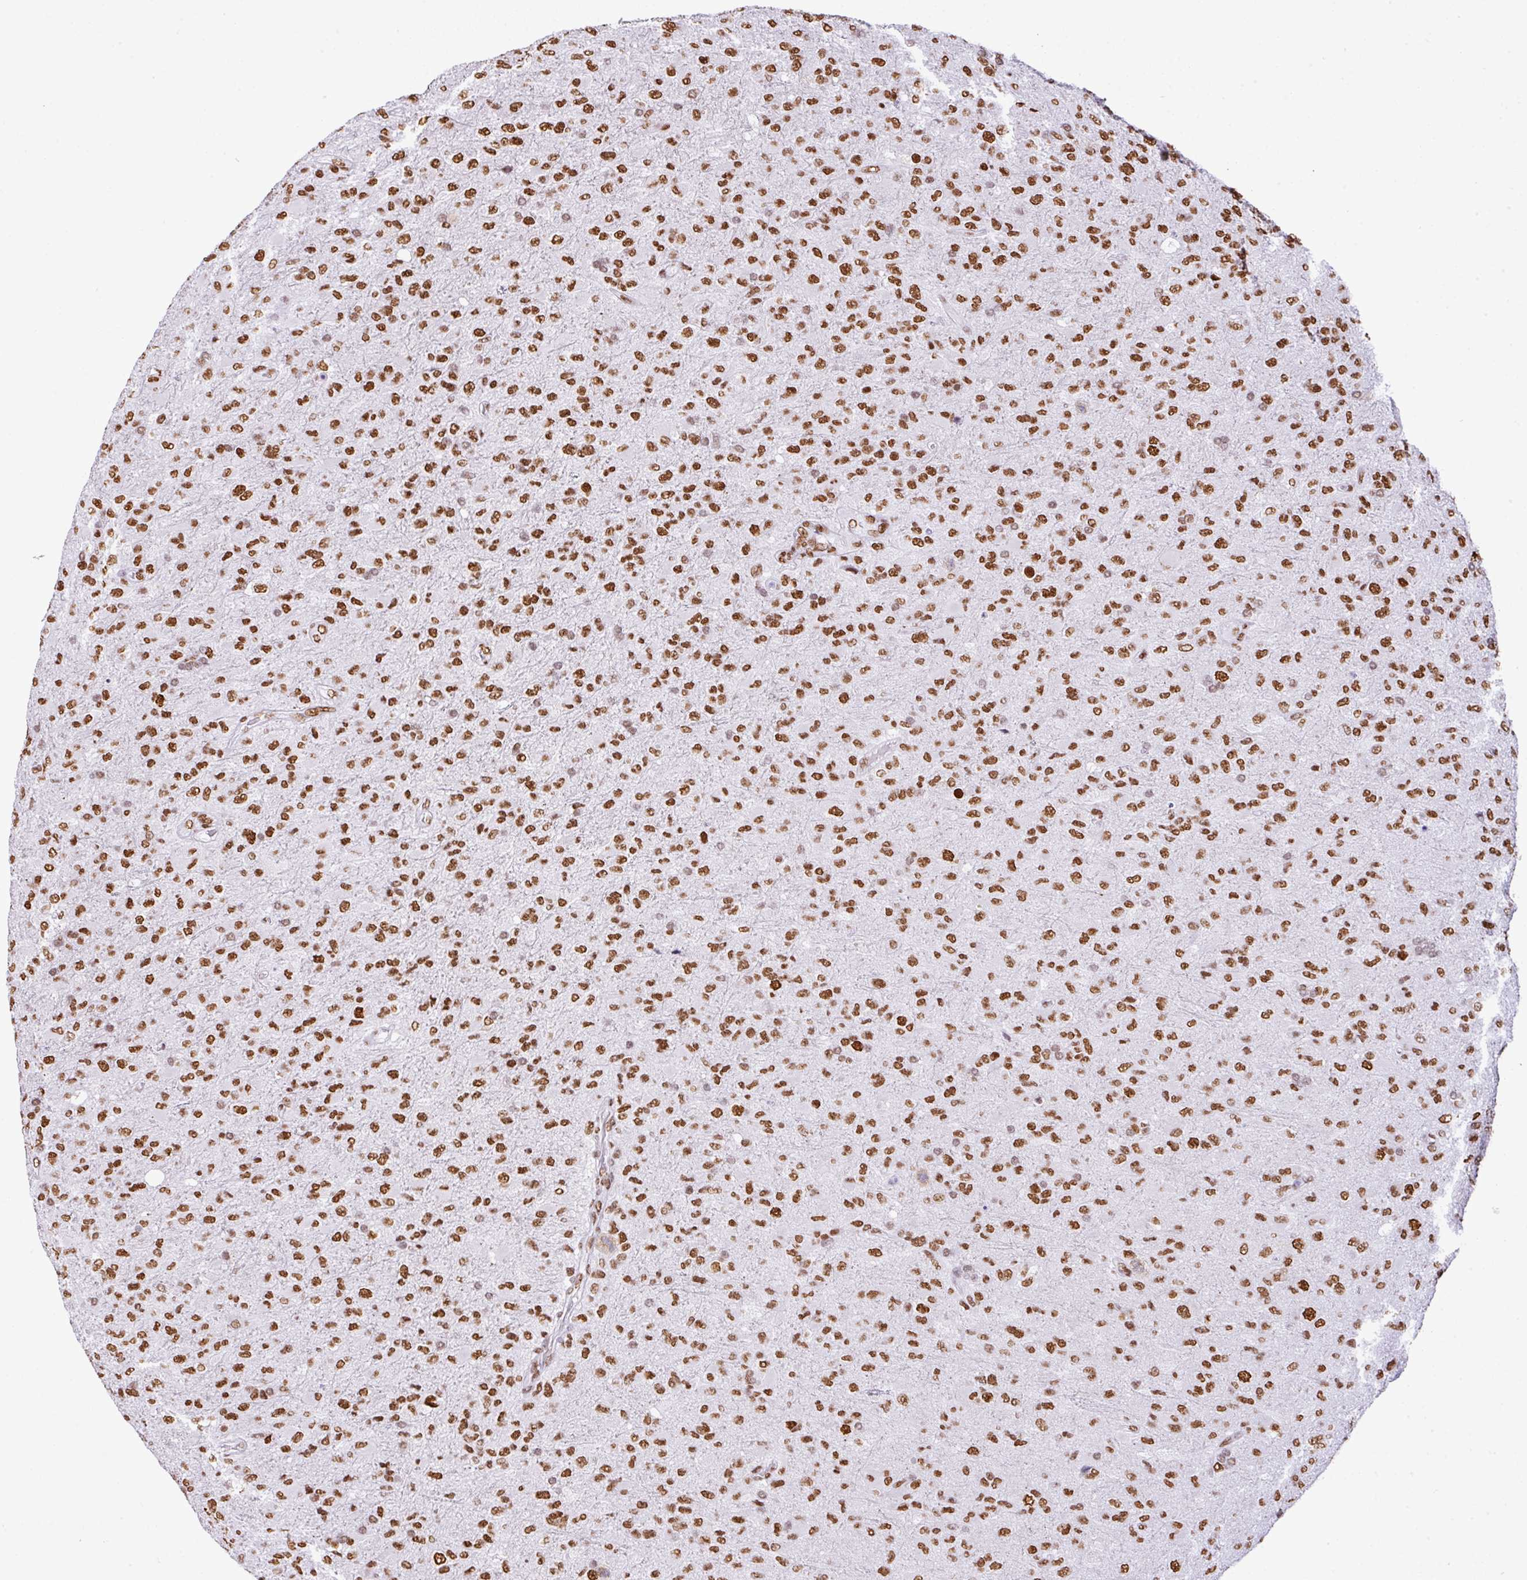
{"staining": {"intensity": "moderate", "quantity": ">75%", "location": "nuclear"}, "tissue": "glioma", "cell_type": "Tumor cells", "image_type": "cancer", "snomed": [{"axis": "morphology", "description": "Glioma, malignant, Low grade"}, {"axis": "topography", "description": "Brain"}], "caption": "A micrograph of glioma stained for a protein exhibits moderate nuclear brown staining in tumor cells. The protein of interest is shown in brown color, while the nuclei are stained blue.", "gene": "RARG", "patient": {"sex": "male", "age": 65}}